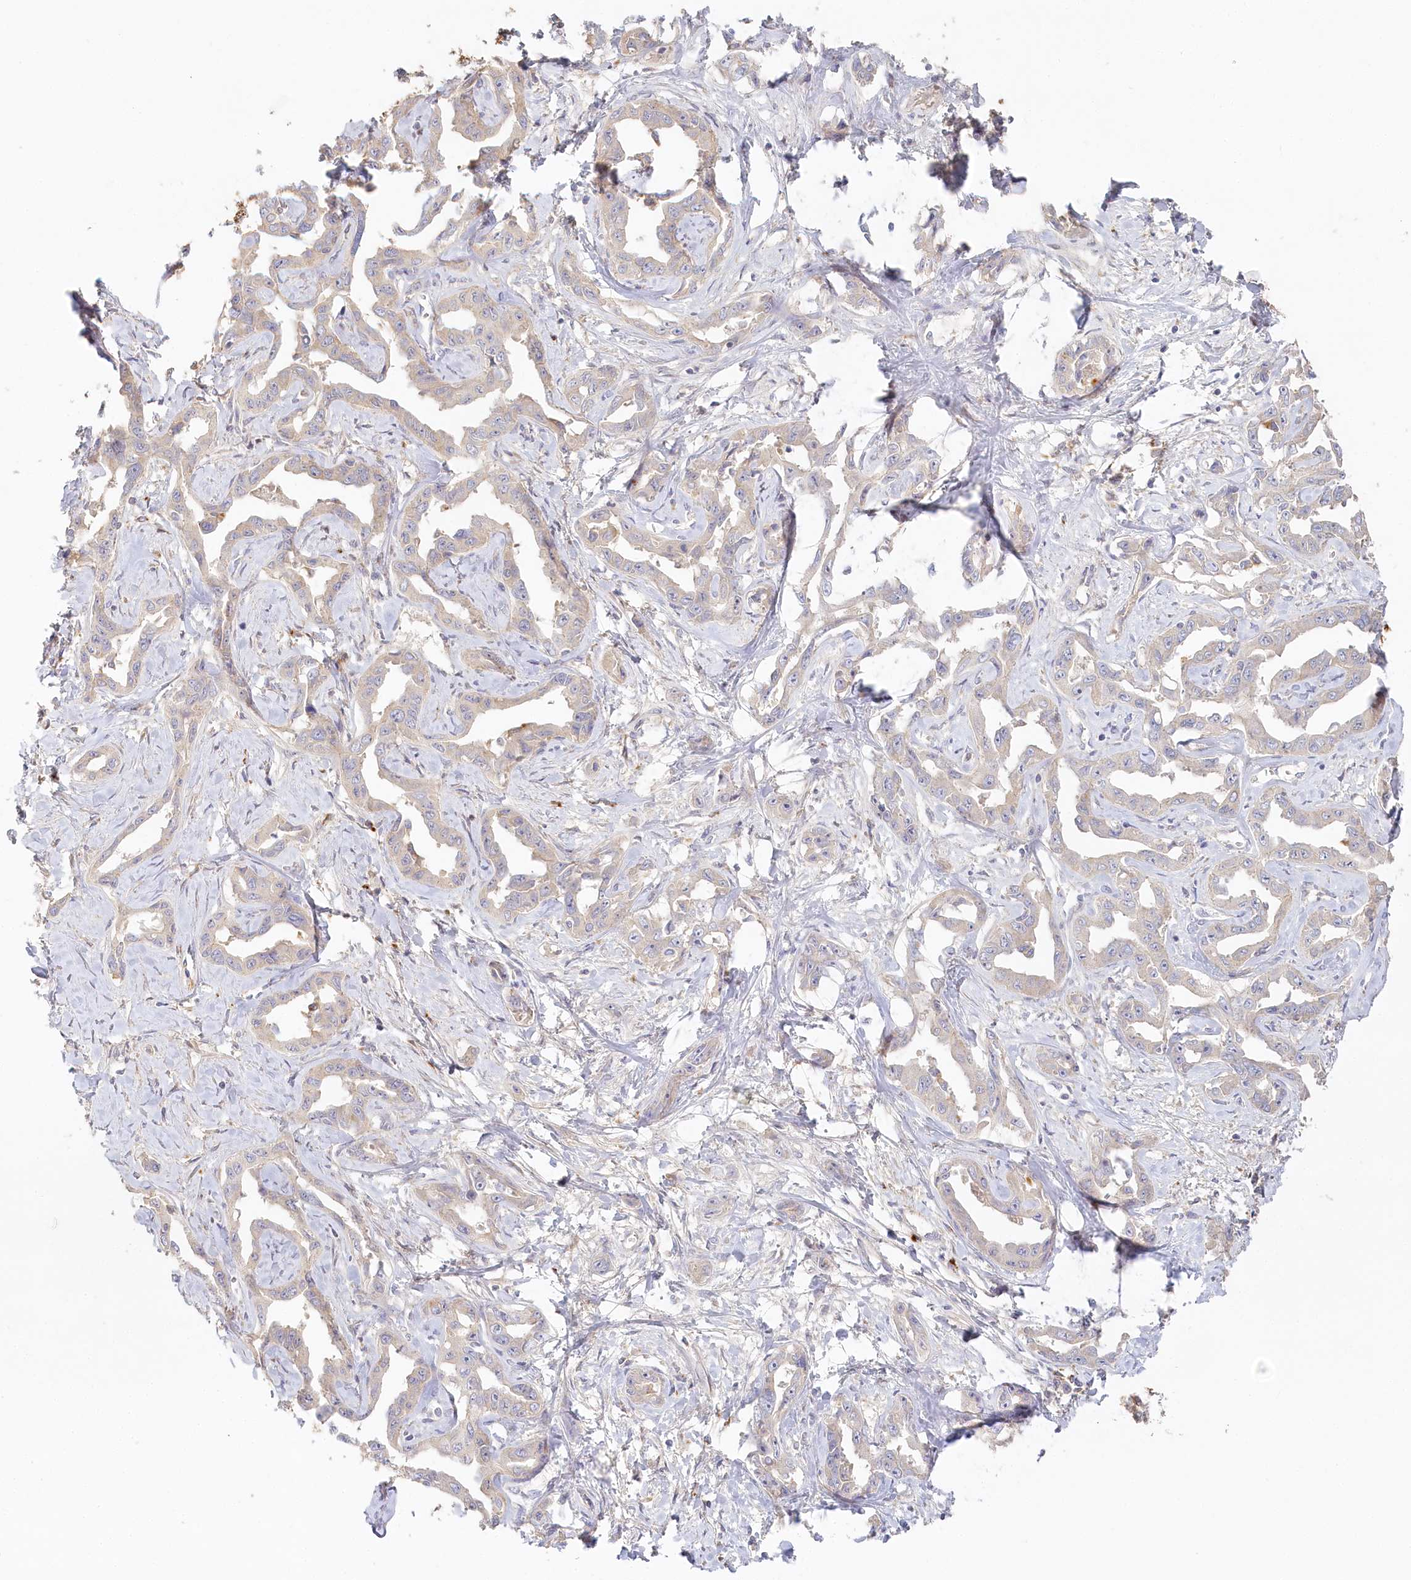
{"staining": {"intensity": "weak", "quantity": "<25%", "location": "cytoplasmic/membranous"}, "tissue": "liver cancer", "cell_type": "Tumor cells", "image_type": "cancer", "snomed": [{"axis": "morphology", "description": "Cholangiocarcinoma"}, {"axis": "topography", "description": "Liver"}], "caption": "A micrograph of human cholangiocarcinoma (liver) is negative for staining in tumor cells.", "gene": "VSIG1", "patient": {"sex": "male", "age": 59}}